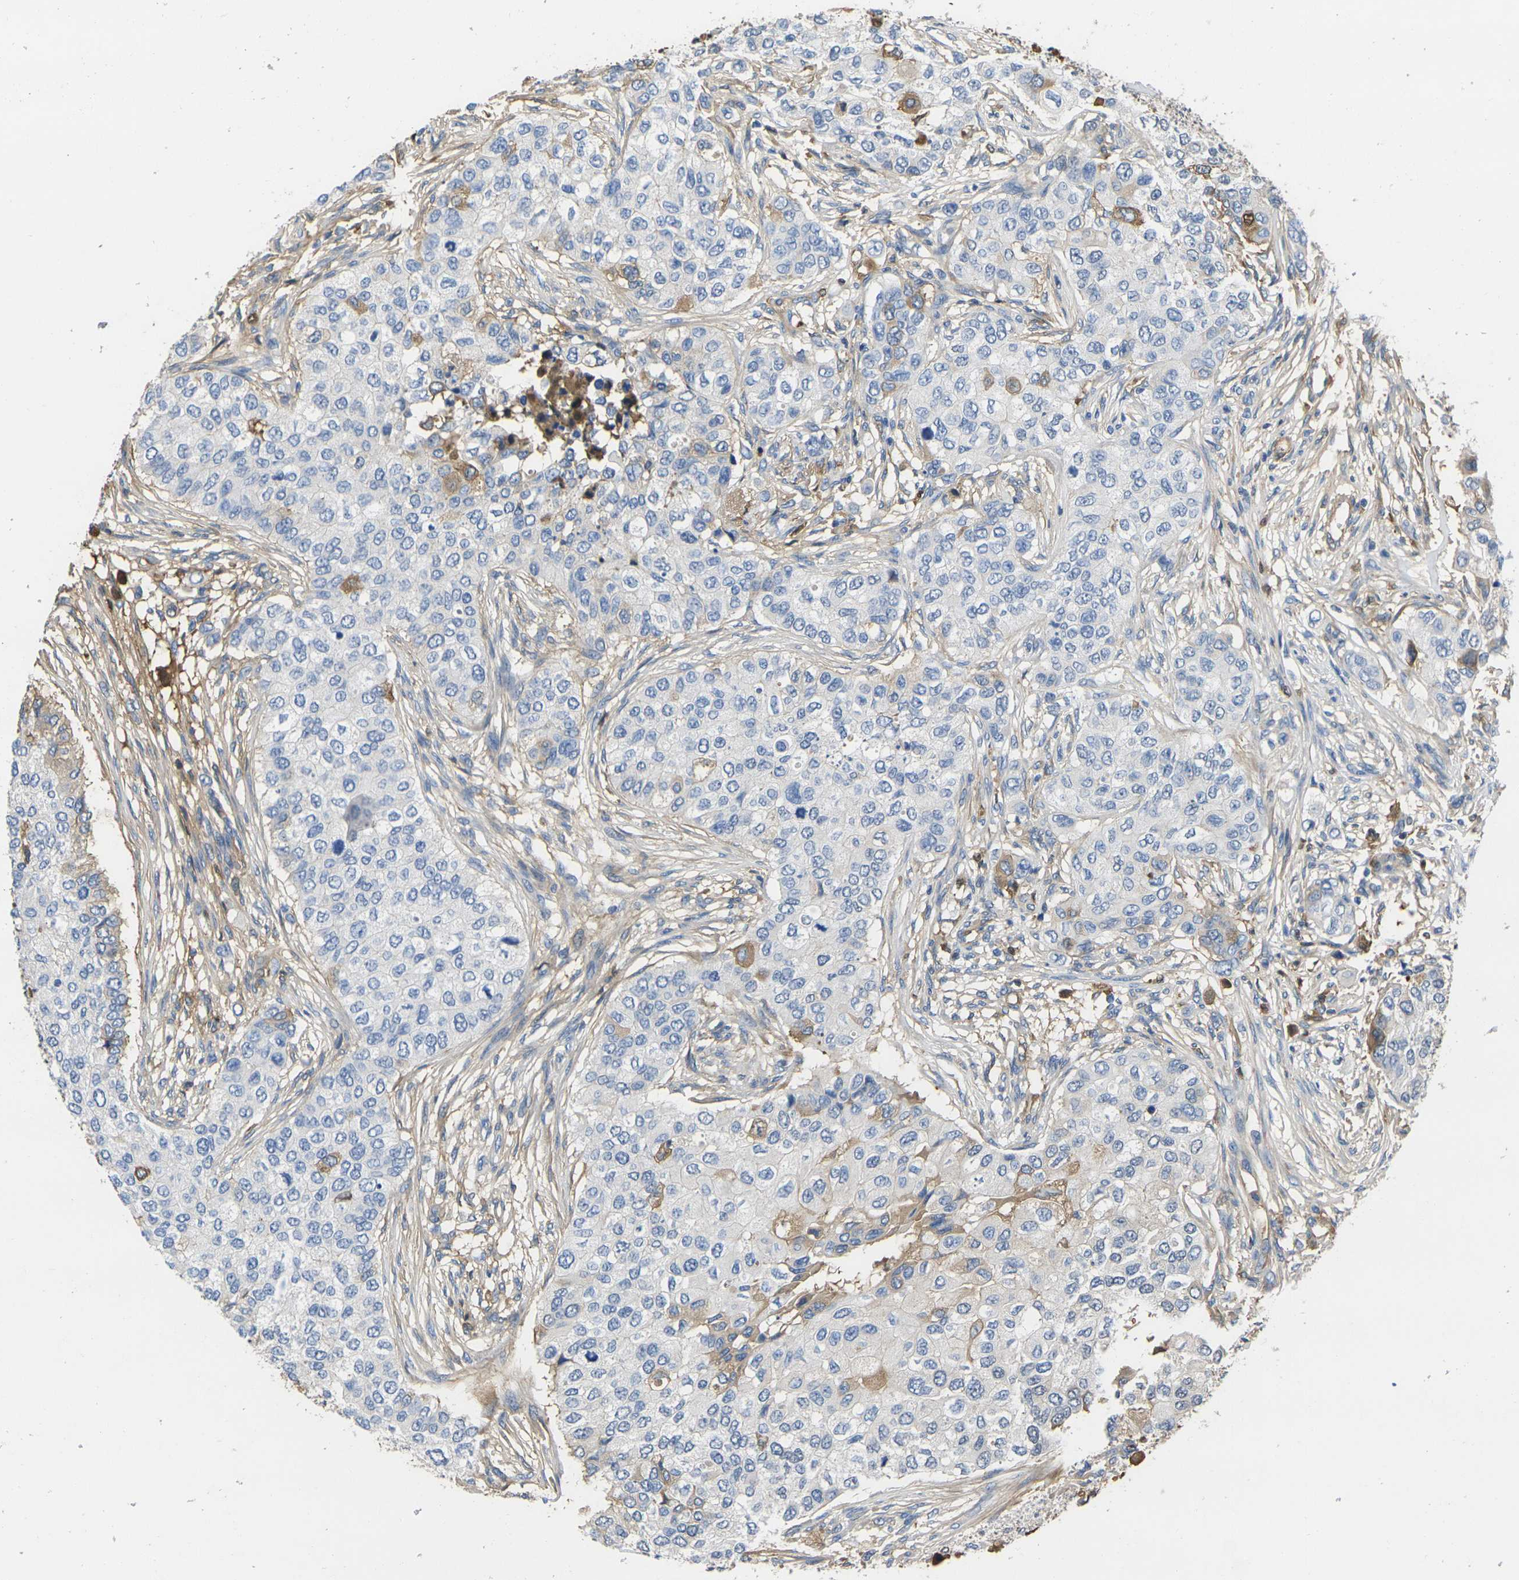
{"staining": {"intensity": "moderate", "quantity": "<25%", "location": "cytoplasmic/membranous"}, "tissue": "breast cancer", "cell_type": "Tumor cells", "image_type": "cancer", "snomed": [{"axis": "morphology", "description": "Normal tissue, NOS"}, {"axis": "morphology", "description": "Duct carcinoma"}, {"axis": "topography", "description": "Breast"}], "caption": "The histopathology image shows a brown stain indicating the presence of a protein in the cytoplasmic/membranous of tumor cells in breast cancer (intraductal carcinoma).", "gene": "GREM2", "patient": {"sex": "female", "age": 49}}